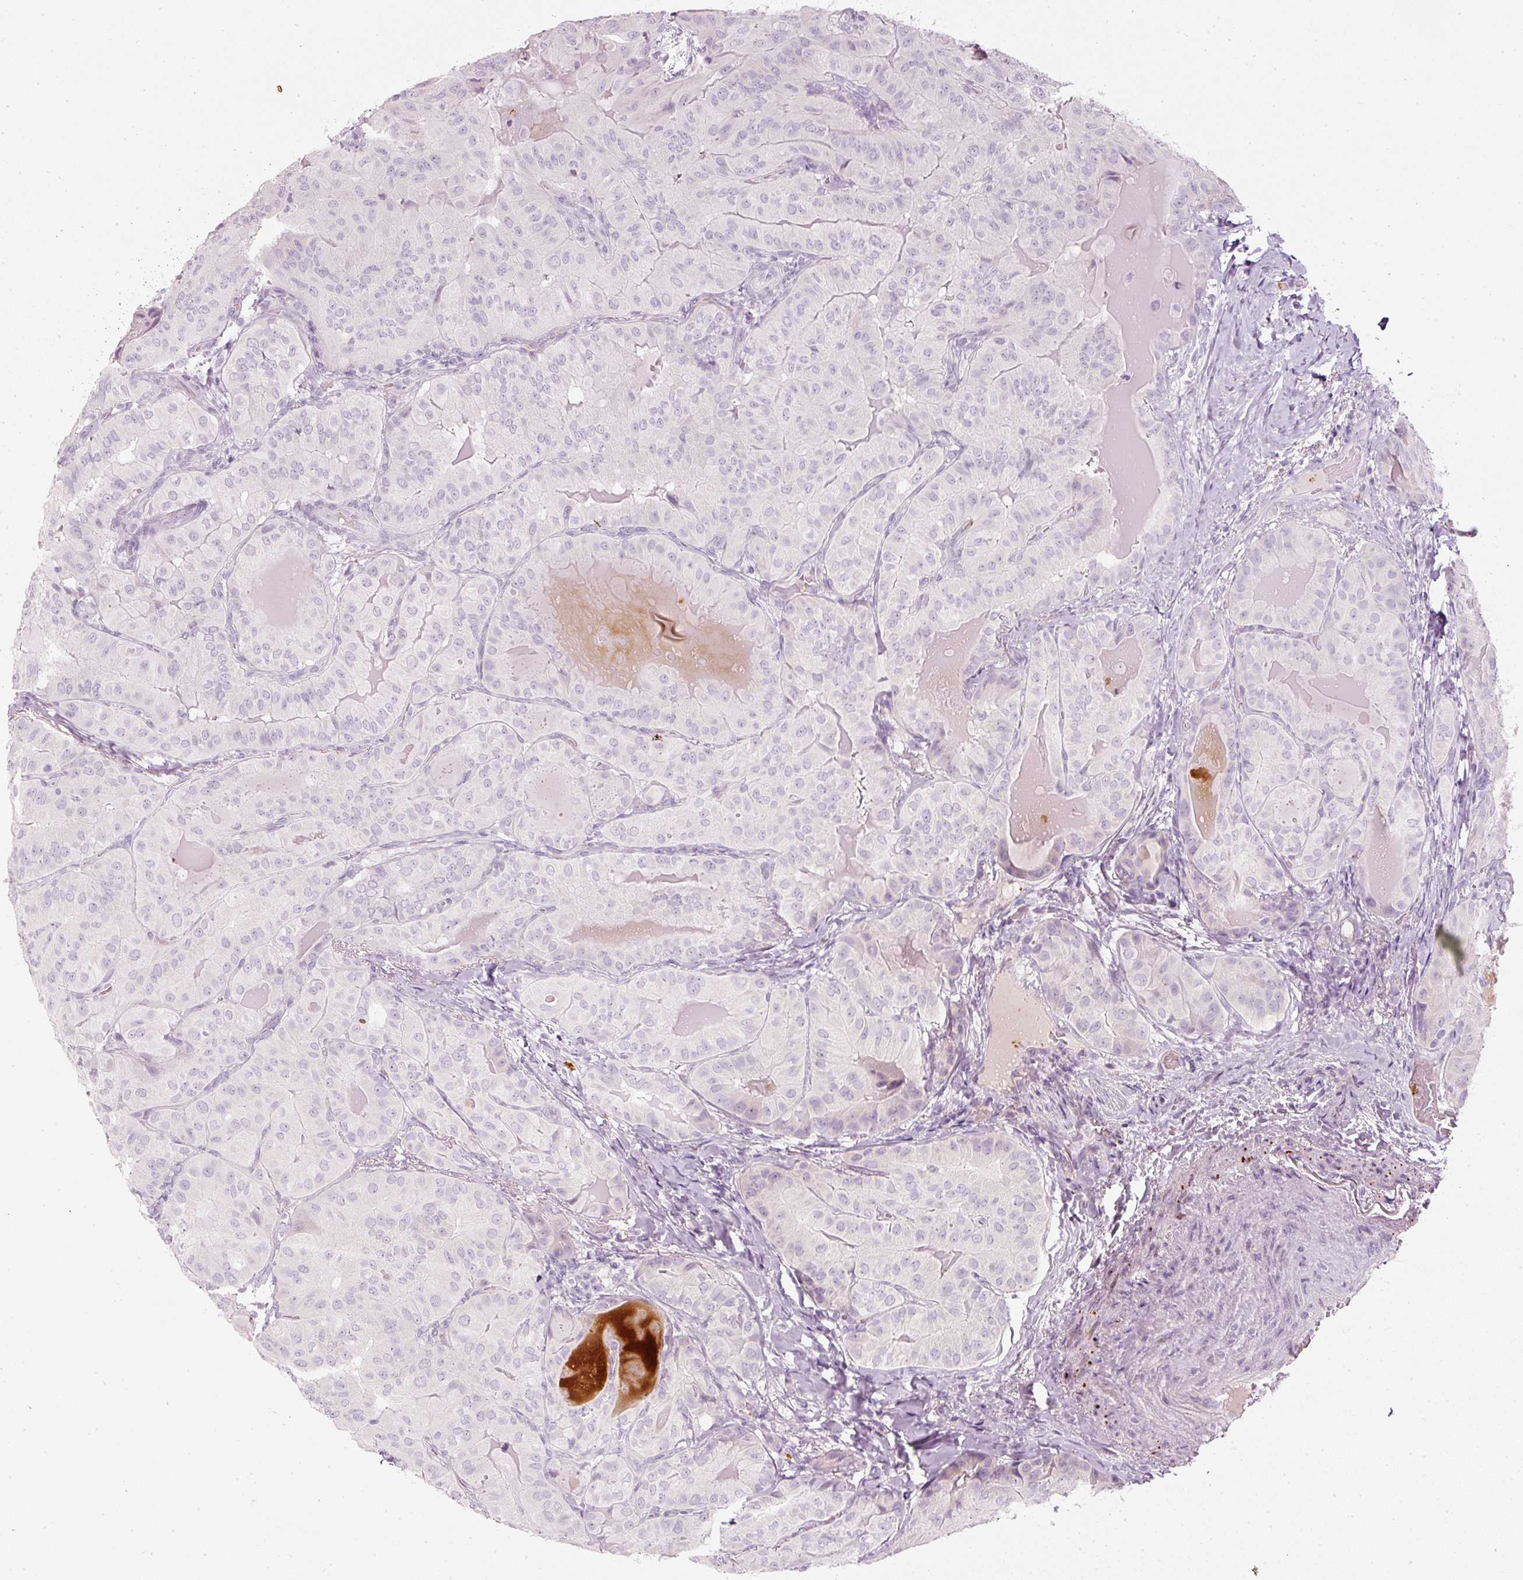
{"staining": {"intensity": "negative", "quantity": "none", "location": "none"}, "tissue": "thyroid cancer", "cell_type": "Tumor cells", "image_type": "cancer", "snomed": [{"axis": "morphology", "description": "Papillary adenocarcinoma, NOS"}, {"axis": "topography", "description": "Thyroid gland"}], "caption": "IHC histopathology image of neoplastic tissue: thyroid papillary adenocarcinoma stained with DAB displays no significant protein staining in tumor cells.", "gene": "LECT2", "patient": {"sex": "female", "age": 68}}